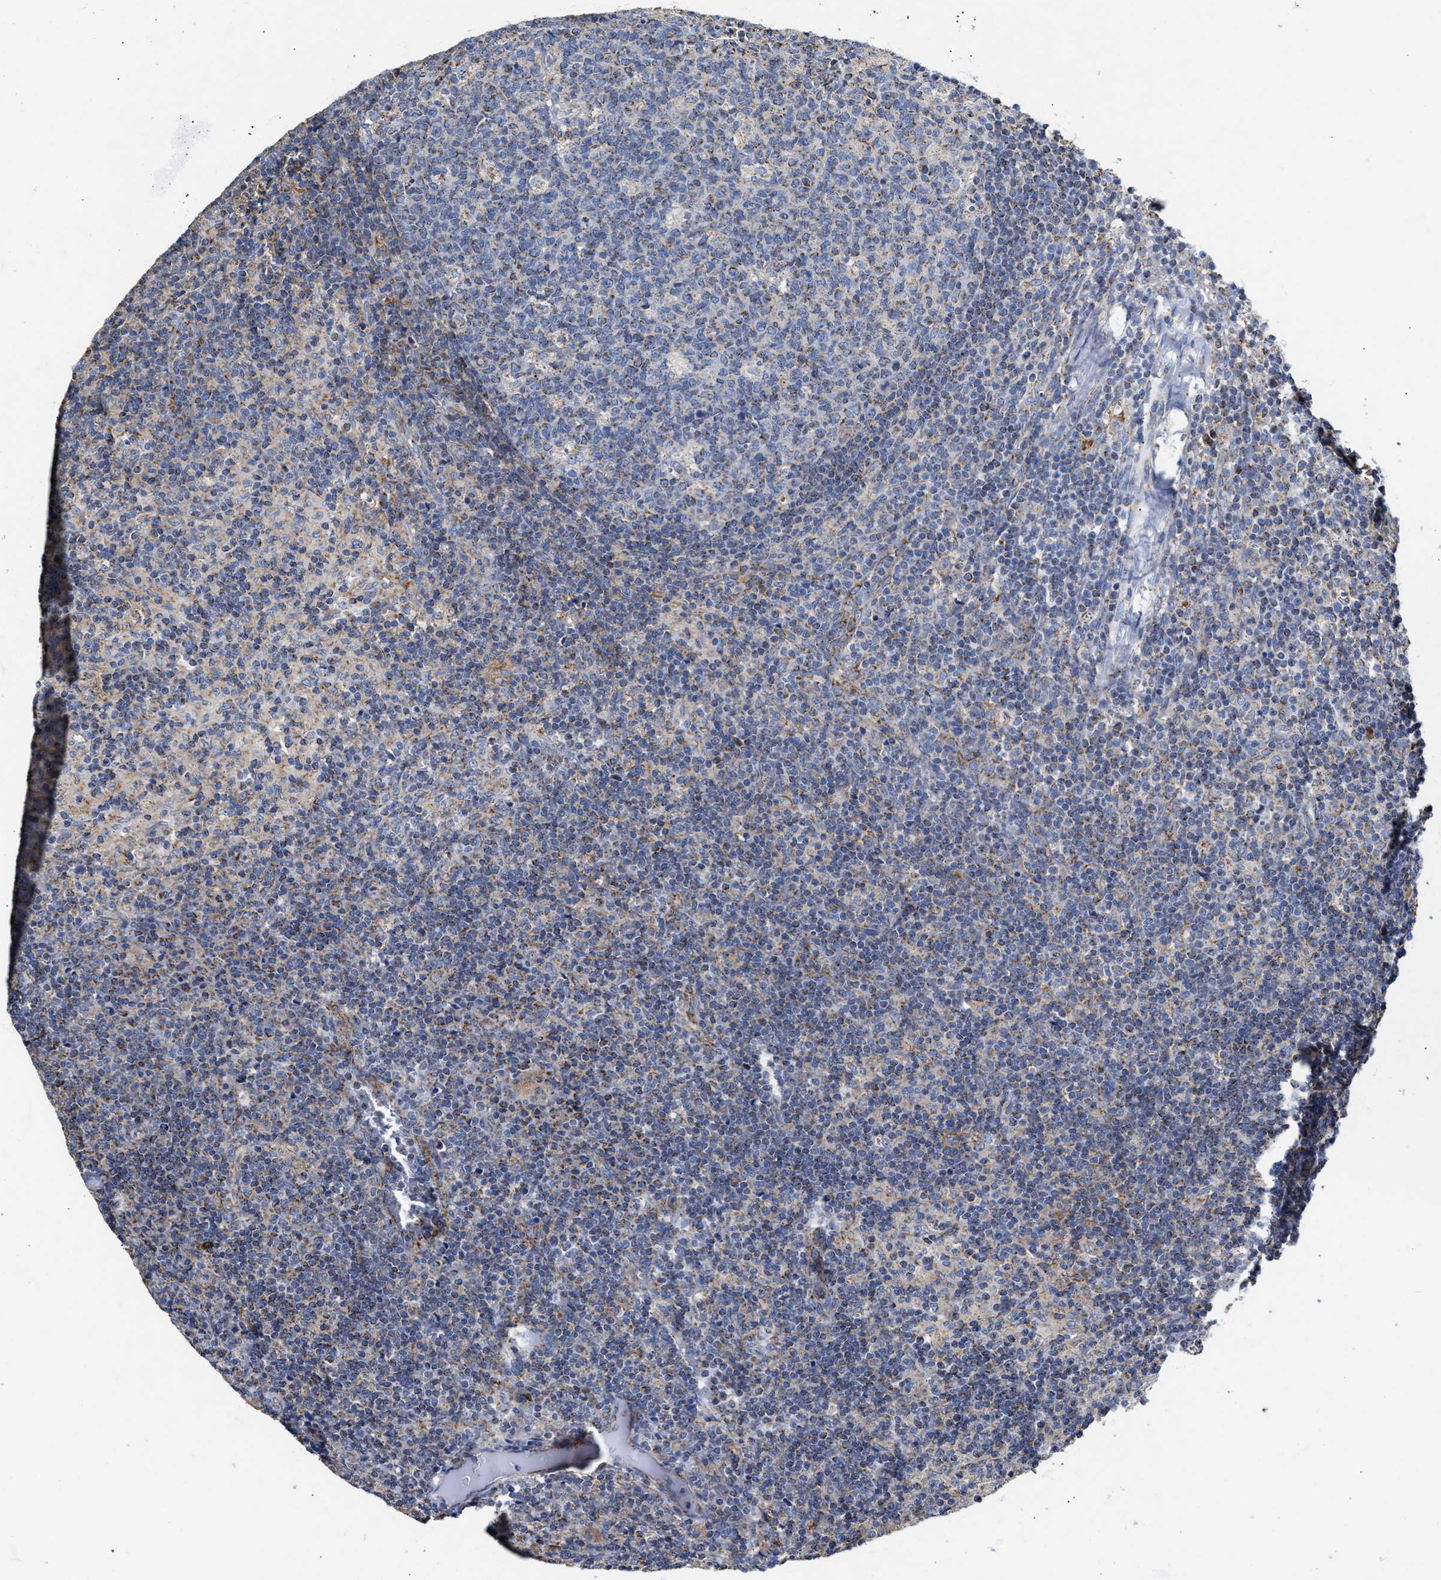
{"staining": {"intensity": "weak", "quantity": "<25%", "location": "cytoplasmic/membranous"}, "tissue": "lymph node", "cell_type": "Germinal center cells", "image_type": "normal", "snomed": [{"axis": "morphology", "description": "Normal tissue, NOS"}, {"axis": "morphology", "description": "Inflammation, NOS"}, {"axis": "topography", "description": "Lymph node"}], "caption": "A micrograph of human lymph node is negative for staining in germinal center cells. (Brightfield microscopy of DAB (3,3'-diaminobenzidine) immunohistochemistry at high magnification).", "gene": "MECR", "patient": {"sex": "male", "age": 55}}